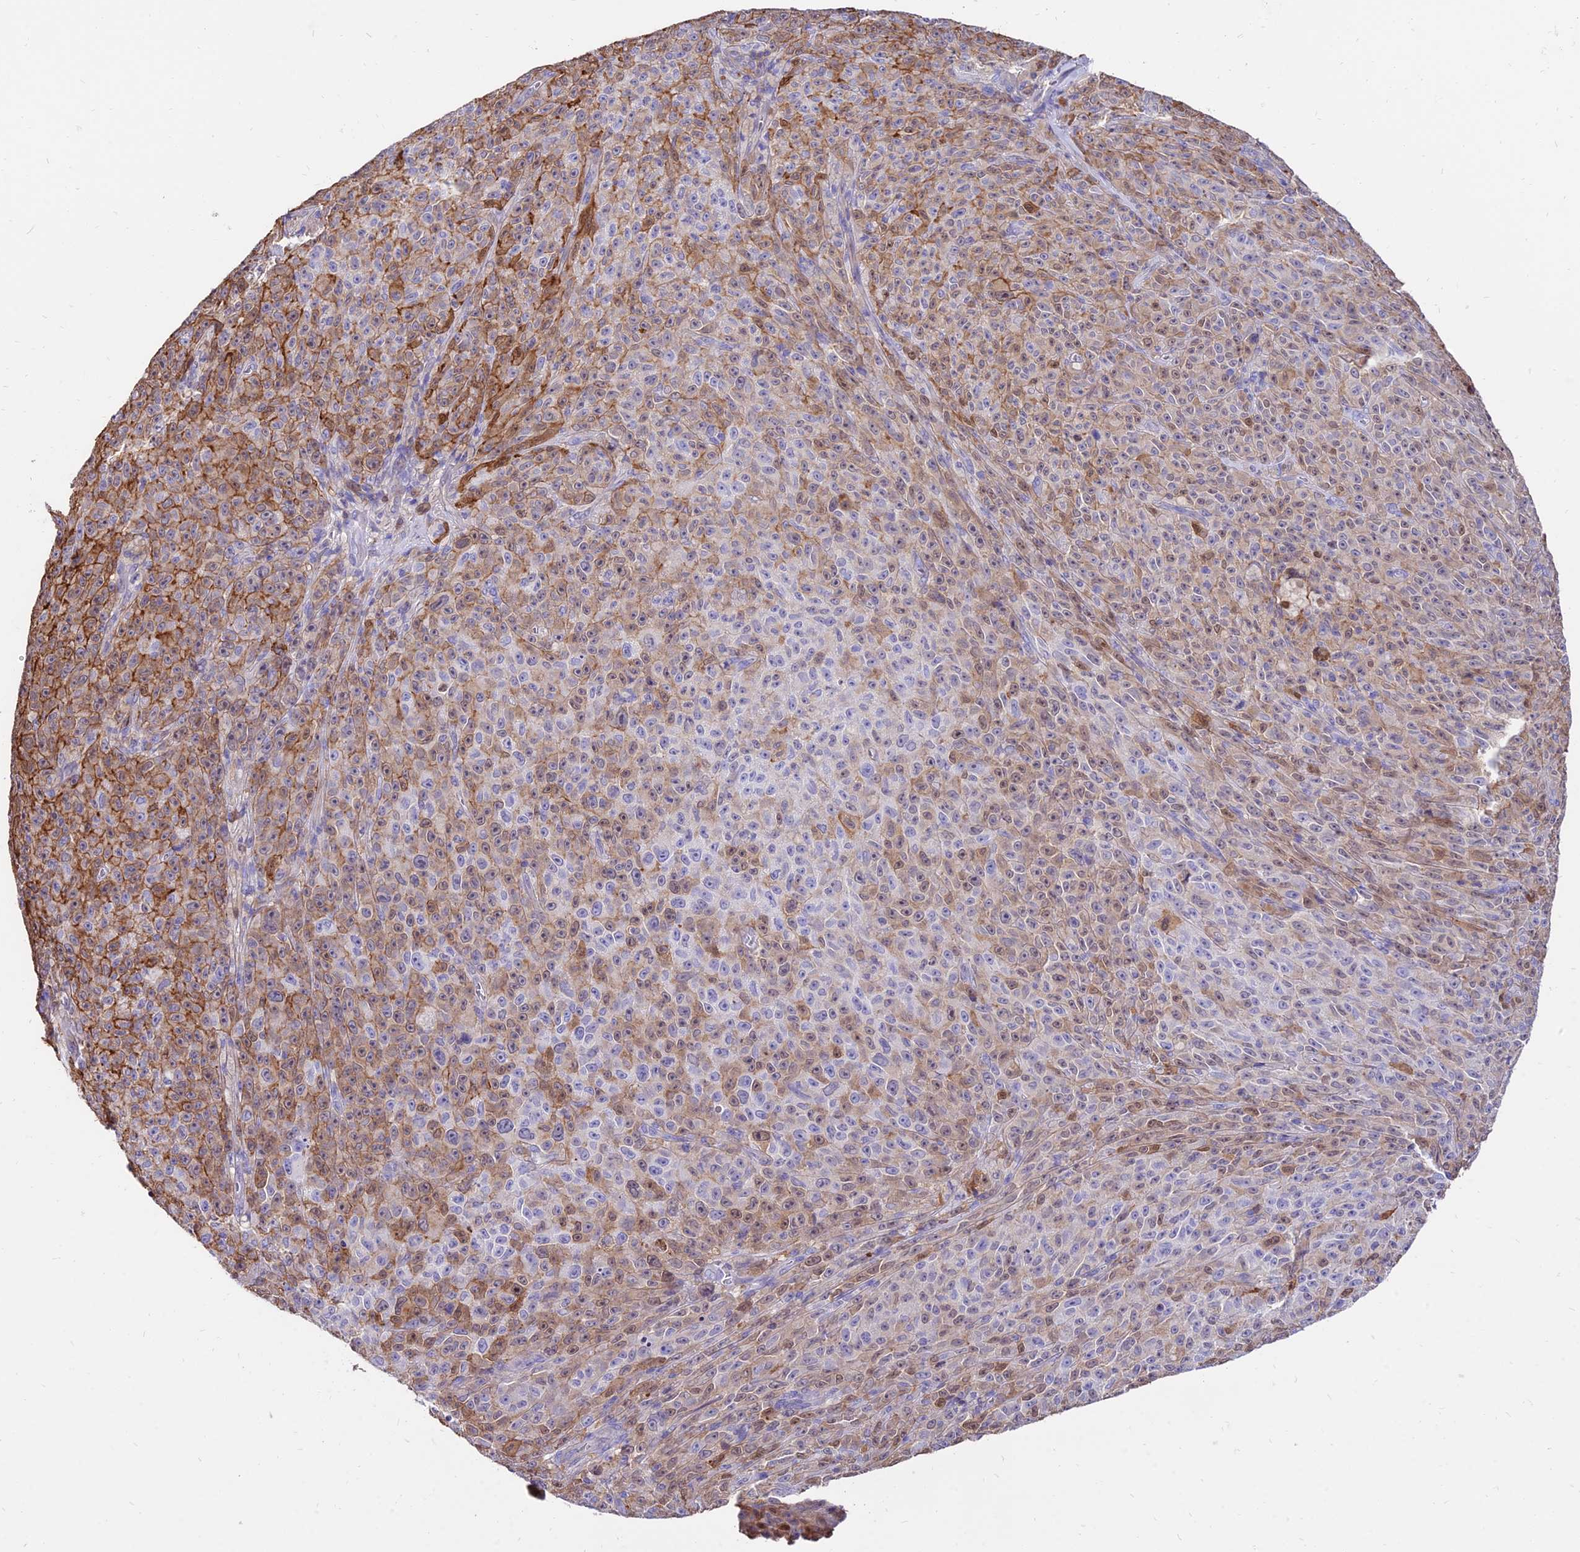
{"staining": {"intensity": "moderate", "quantity": "25%-75%", "location": "cytoplasmic/membranous"}, "tissue": "melanoma", "cell_type": "Tumor cells", "image_type": "cancer", "snomed": [{"axis": "morphology", "description": "Malignant melanoma, NOS"}, {"axis": "topography", "description": "Skin"}], "caption": "Protein analysis of malignant melanoma tissue displays moderate cytoplasmic/membranous staining in approximately 25%-75% of tumor cells.", "gene": "SREK1IP1", "patient": {"sex": "female", "age": 82}}